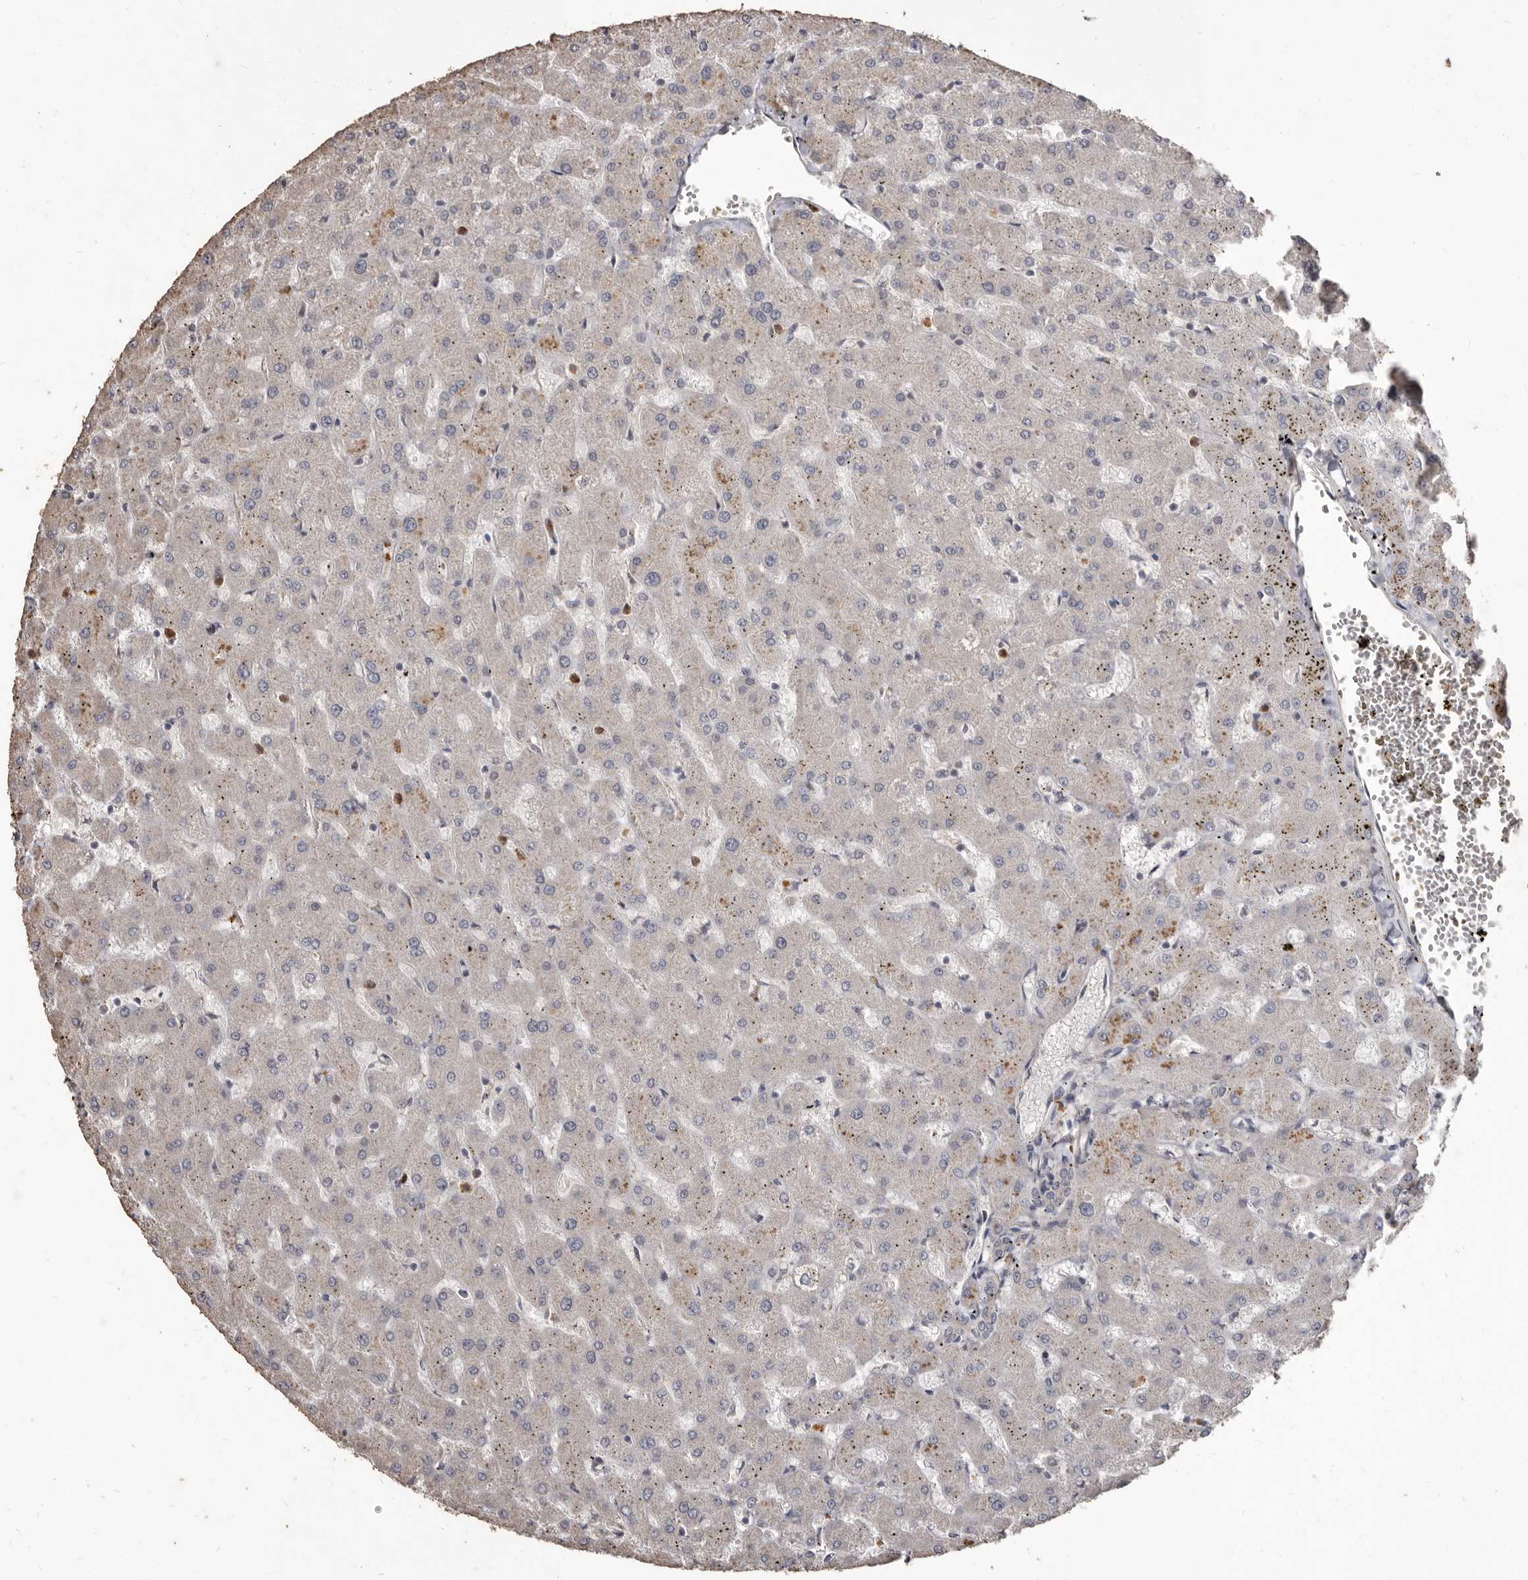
{"staining": {"intensity": "negative", "quantity": "none", "location": "none"}, "tissue": "liver", "cell_type": "Cholangiocytes", "image_type": "normal", "snomed": [{"axis": "morphology", "description": "Normal tissue, NOS"}, {"axis": "topography", "description": "Liver"}], "caption": "This histopathology image is of normal liver stained with immunohistochemistry (IHC) to label a protein in brown with the nuclei are counter-stained blue. There is no expression in cholangiocytes. (Brightfield microscopy of DAB immunohistochemistry at high magnification).", "gene": "ACLY", "patient": {"sex": "female", "age": 63}}